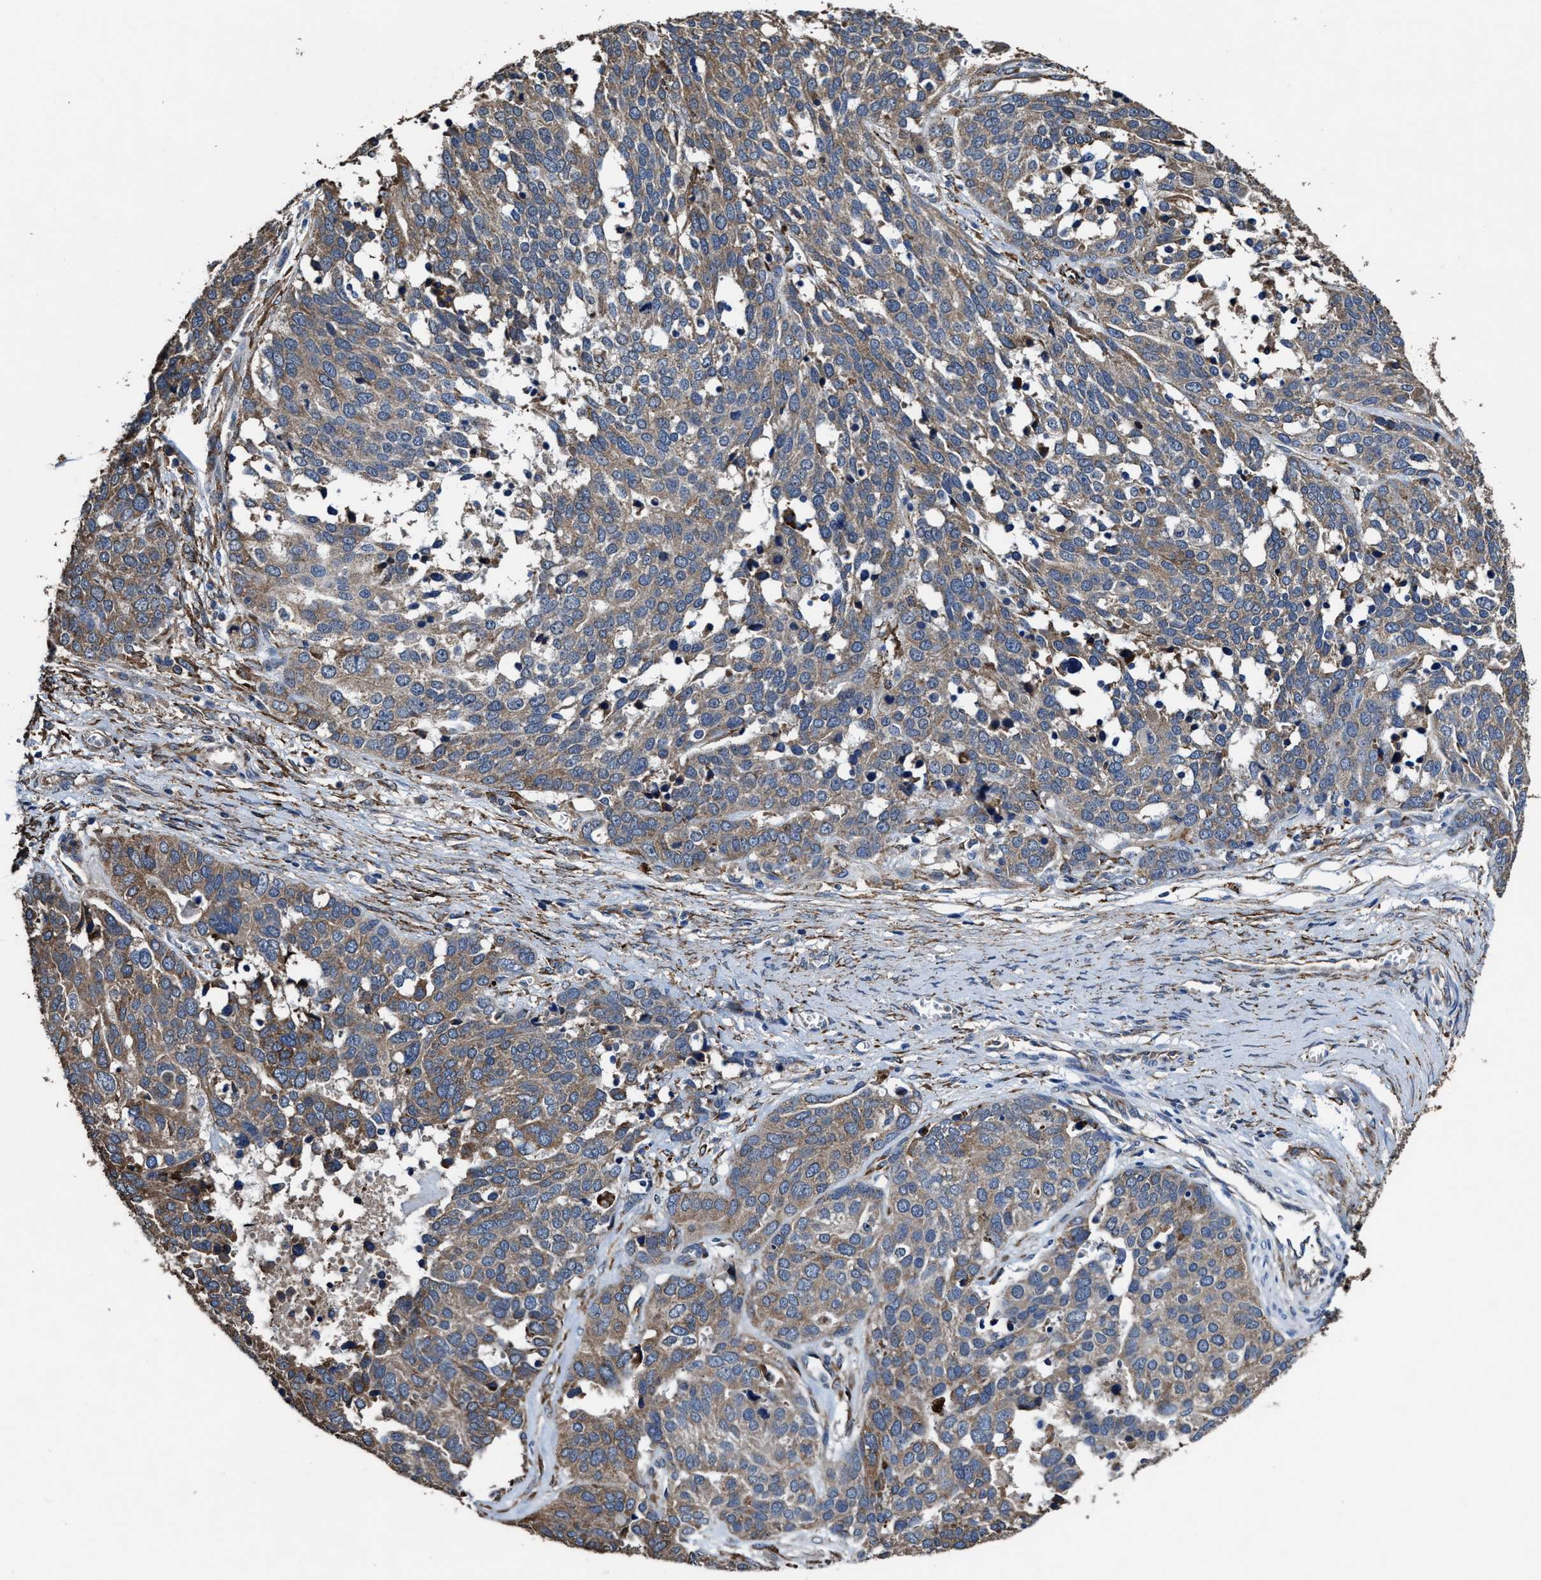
{"staining": {"intensity": "moderate", "quantity": ">75%", "location": "cytoplasmic/membranous"}, "tissue": "ovarian cancer", "cell_type": "Tumor cells", "image_type": "cancer", "snomed": [{"axis": "morphology", "description": "Cystadenocarcinoma, serous, NOS"}, {"axis": "topography", "description": "Ovary"}], "caption": "Immunohistochemistry of ovarian serous cystadenocarcinoma reveals medium levels of moderate cytoplasmic/membranous positivity in approximately >75% of tumor cells. Nuclei are stained in blue.", "gene": "IDNK", "patient": {"sex": "female", "age": 44}}